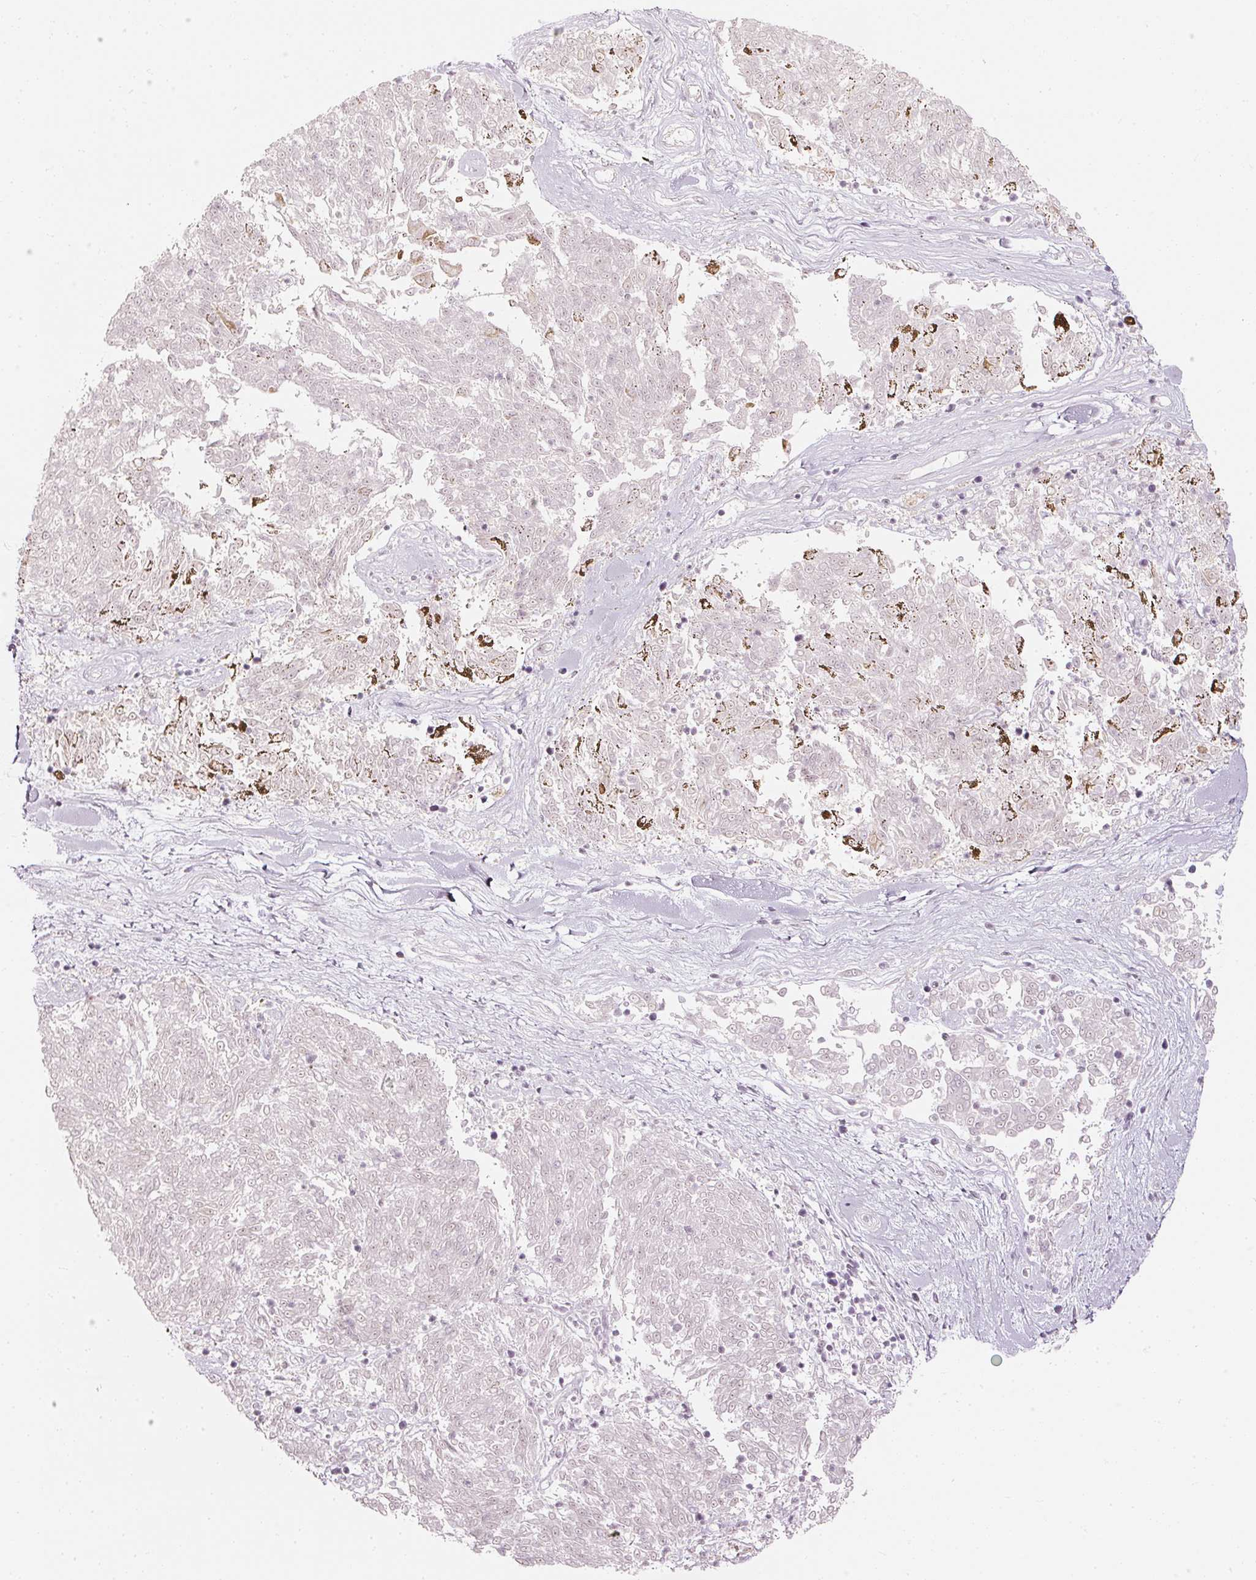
{"staining": {"intensity": "negative", "quantity": "none", "location": "none"}, "tissue": "melanoma", "cell_type": "Tumor cells", "image_type": "cancer", "snomed": [{"axis": "morphology", "description": "Malignant melanoma, NOS"}, {"axis": "topography", "description": "Skin"}], "caption": "Immunohistochemical staining of human malignant melanoma shows no significant expression in tumor cells.", "gene": "DRD2", "patient": {"sex": "female", "age": 72}}